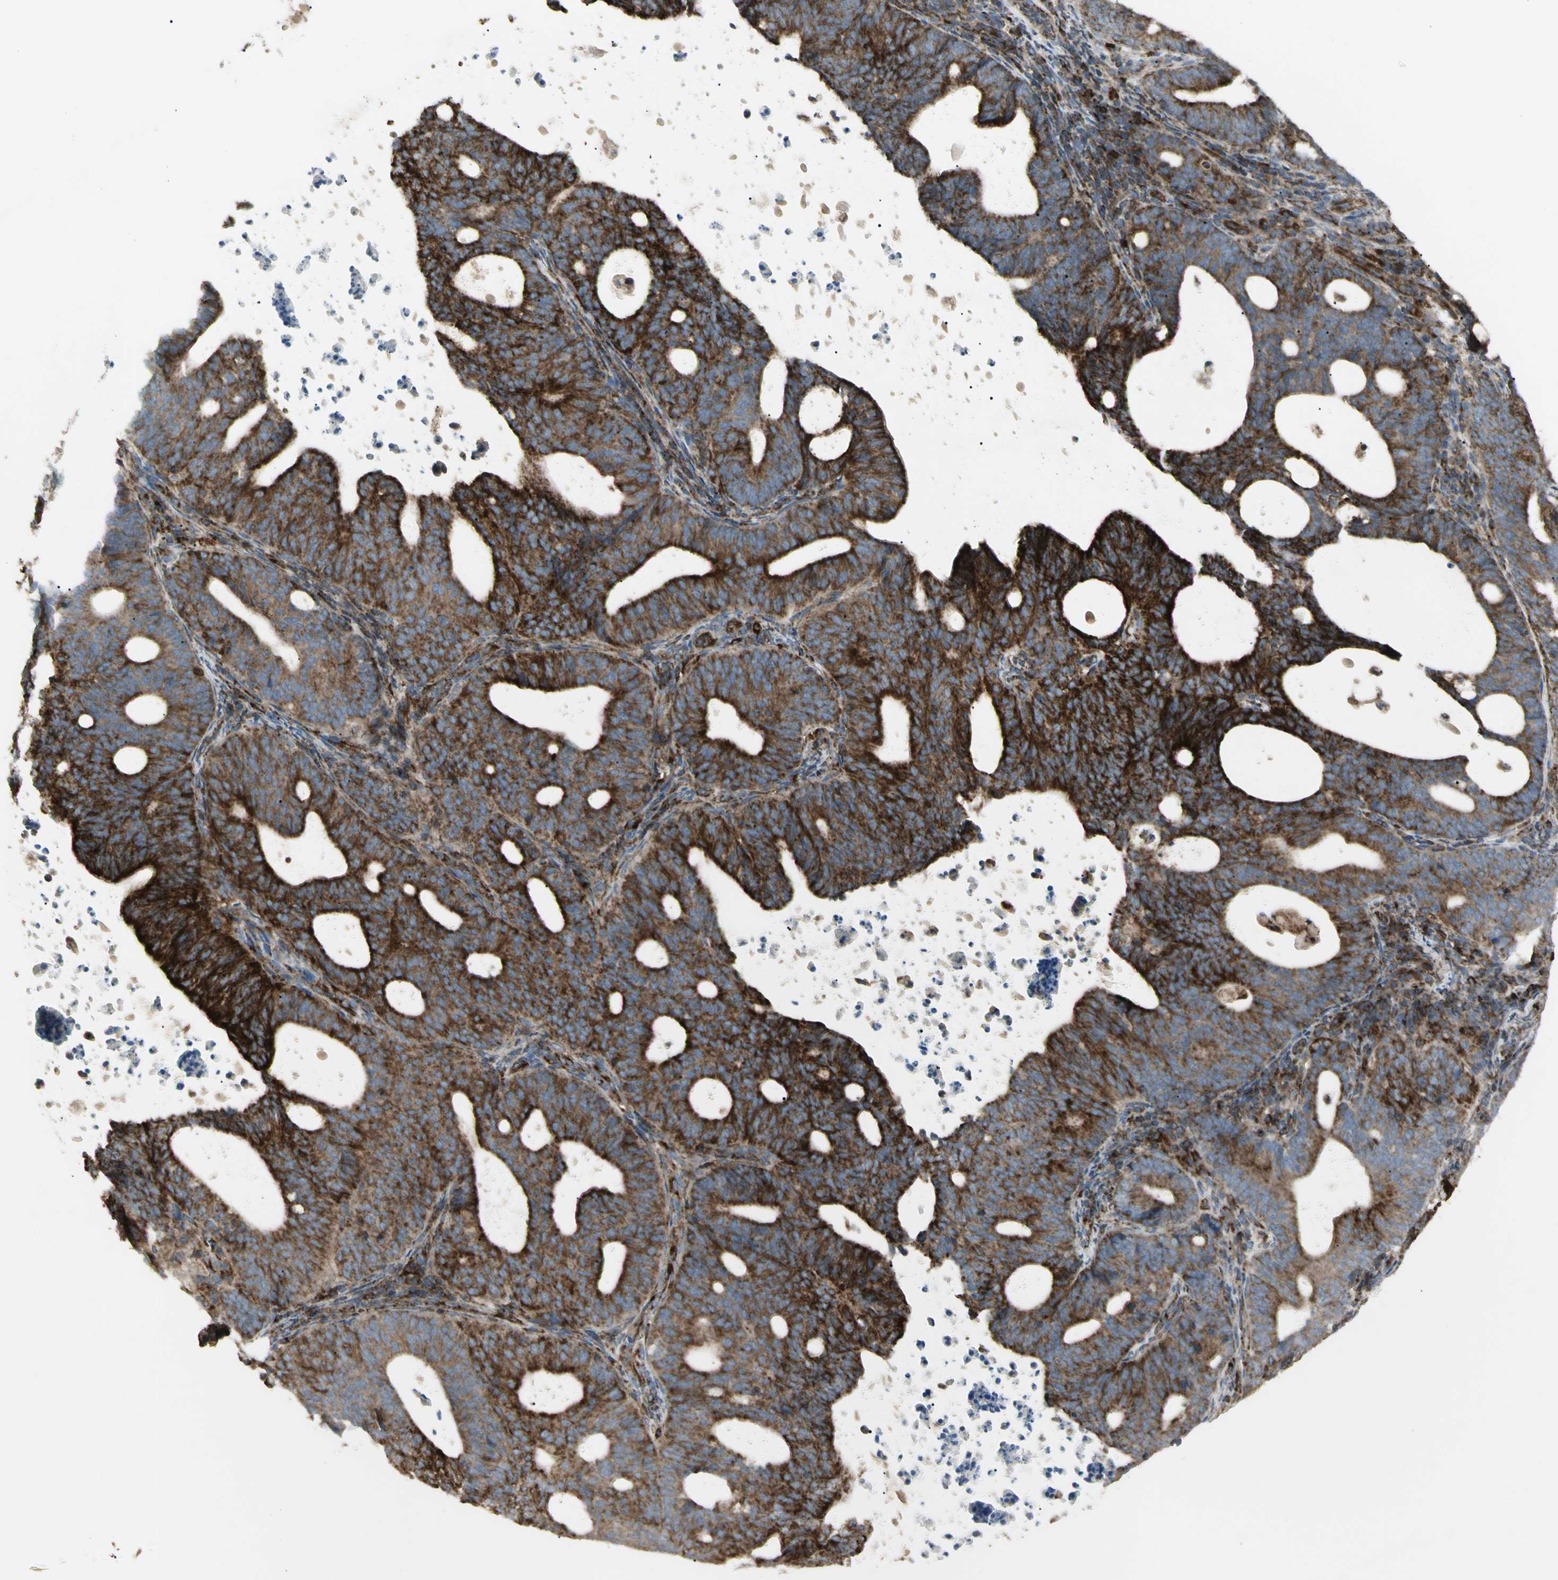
{"staining": {"intensity": "strong", "quantity": ">75%", "location": "cytoplasmic/membranous"}, "tissue": "endometrial cancer", "cell_type": "Tumor cells", "image_type": "cancer", "snomed": [{"axis": "morphology", "description": "Adenocarcinoma, NOS"}, {"axis": "topography", "description": "Uterus"}], "caption": "Brown immunohistochemical staining in human endometrial cancer (adenocarcinoma) displays strong cytoplasmic/membranous positivity in about >75% of tumor cells.", "gene": "CYB5R1", "patient": {"sex": "female", "age": 83}}